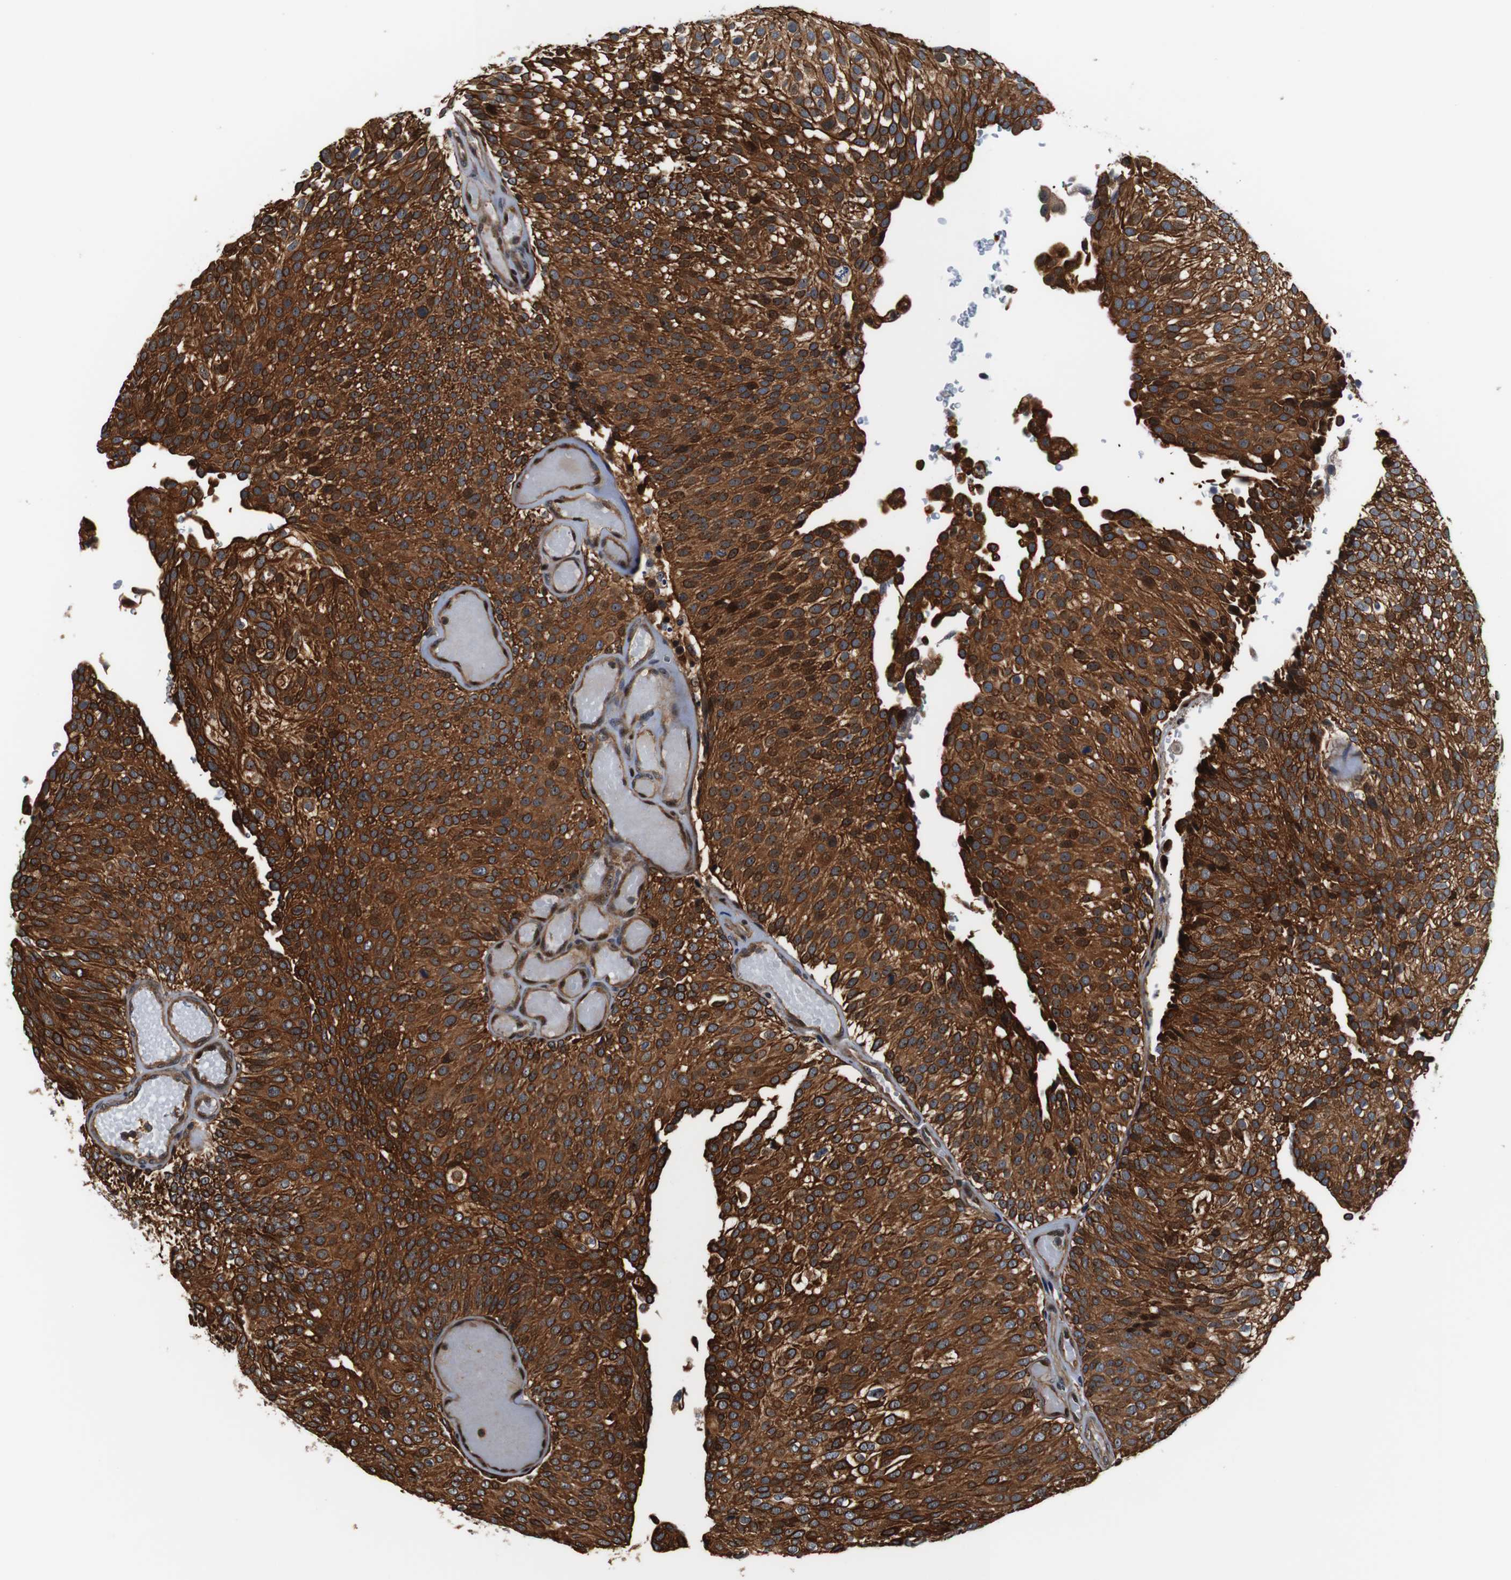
{"staining": {"intensity": "strong", "quantity": ">75%", "location": "cytoplasmic/membranous,nuclear"}, "tissue": "urothelial cancer", "cell_type": "Tumor cells", "image_type": "cancer", "snomed": [{"axis": "morphology", "description": "Urothelial carcinoma, Low grade"}, {"axis": "topography", "description": "Urinary bladder"}], "caption": "Immunohistochemistry (IHC) (DAB (3,3'-diaminobenzidine)) staining of low-grade urothelial carcinoma displays strong cytoplasmic/membranous and nuclear protein positivity in about >75% of tumor cells. (Brightfield microscopy of DAB IHC at high magnification).", "gene": "LRP4", "patient": {"sex": "male", "age": 78}}